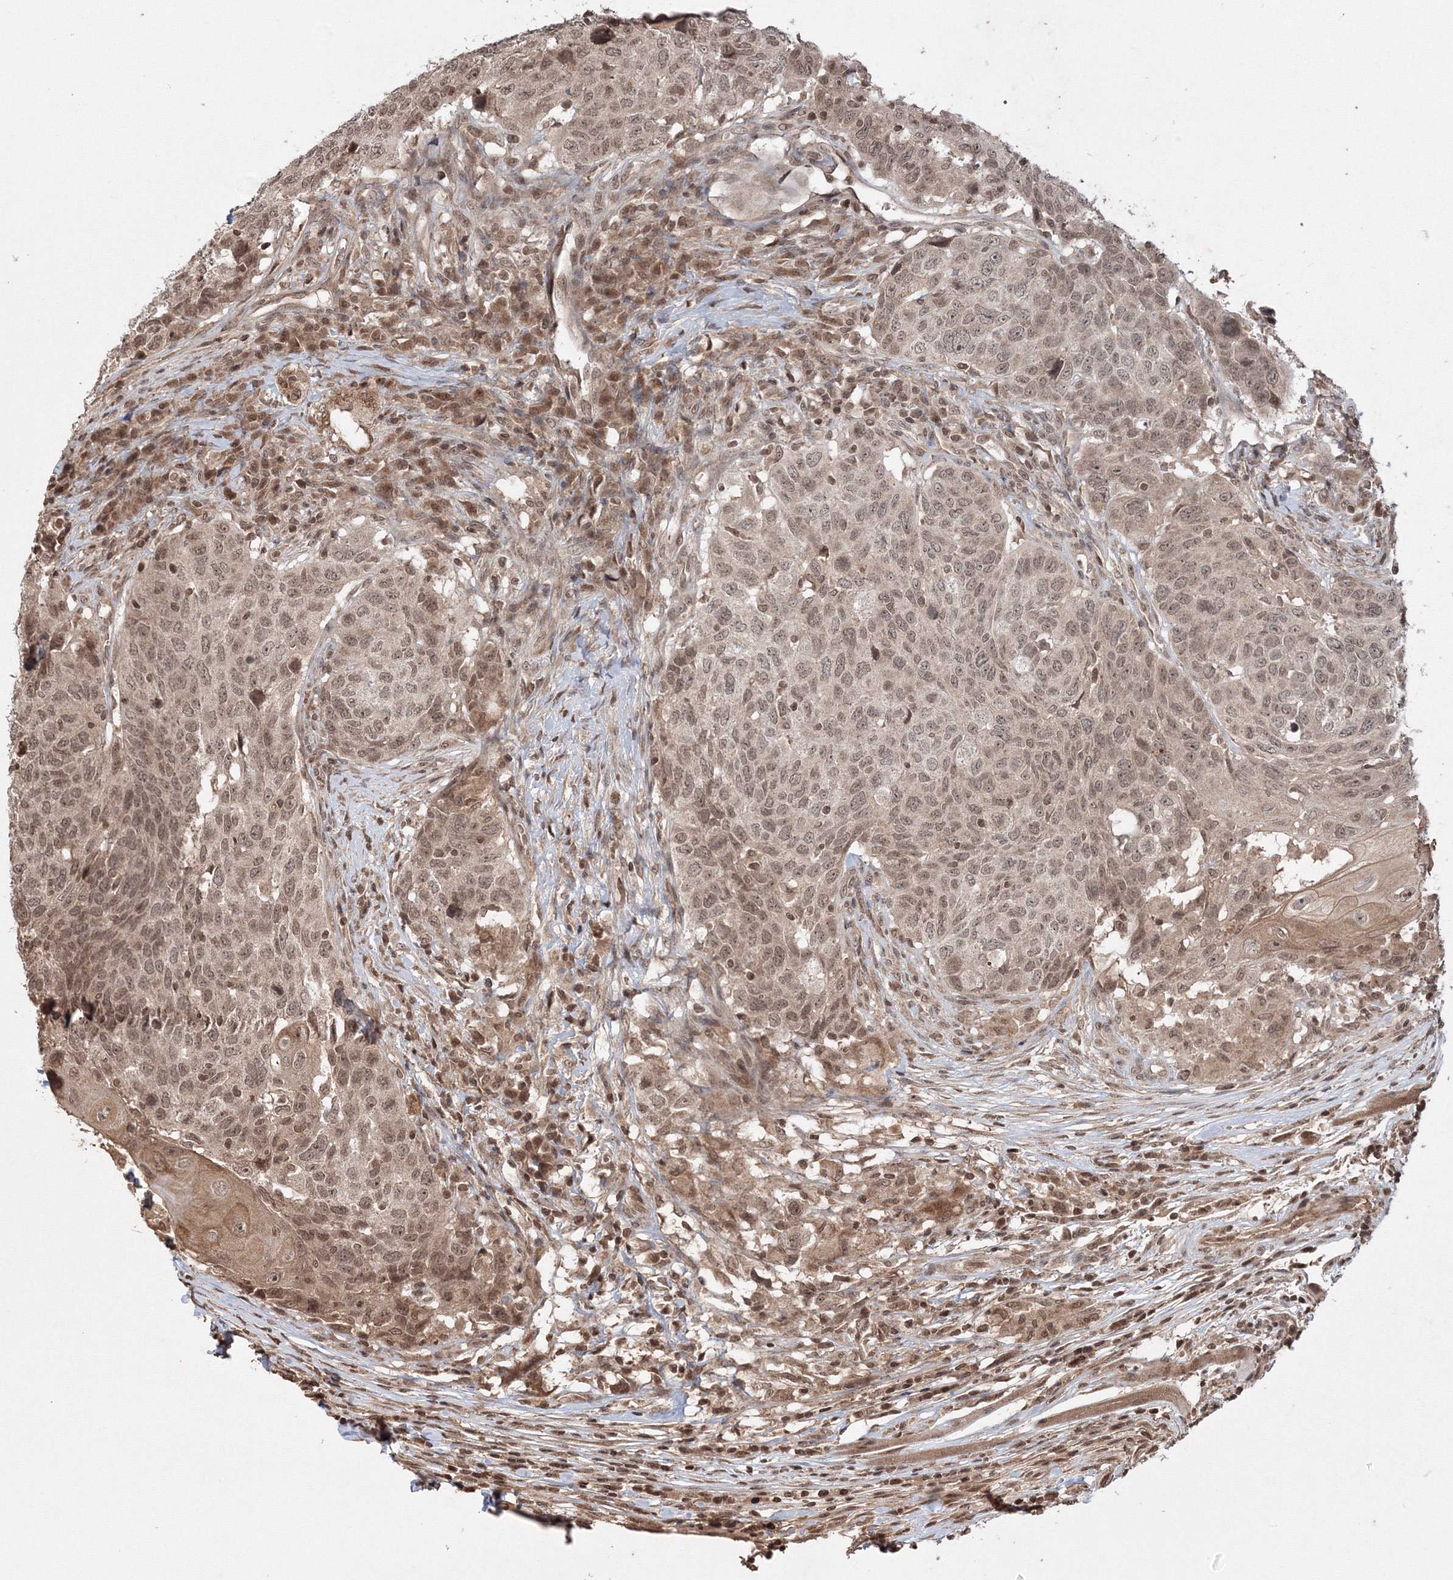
{"staining": {"intensity": "moderate", "quantity": ">75%", "location": "cytoplasmic/membranous,nuclear"}, "tissue": "head and neck cancer", "cell_type": "Tumor cells", "image_type": "cancer", "snomed": [{"axis": "morphology", "description": "Squamous cell carcinoma, NOS"}, {"axis": "topography", "description": "Head-Neck"}], "caption": "A brown stain highlights moderate cytoplasmic/membranous and nuclear positivity of a protein in human head and neck cancer (squamous cell carcinoma) tumor cells.", "gene": "PEX13", "patient": {"sex": "male", "age": 66}}